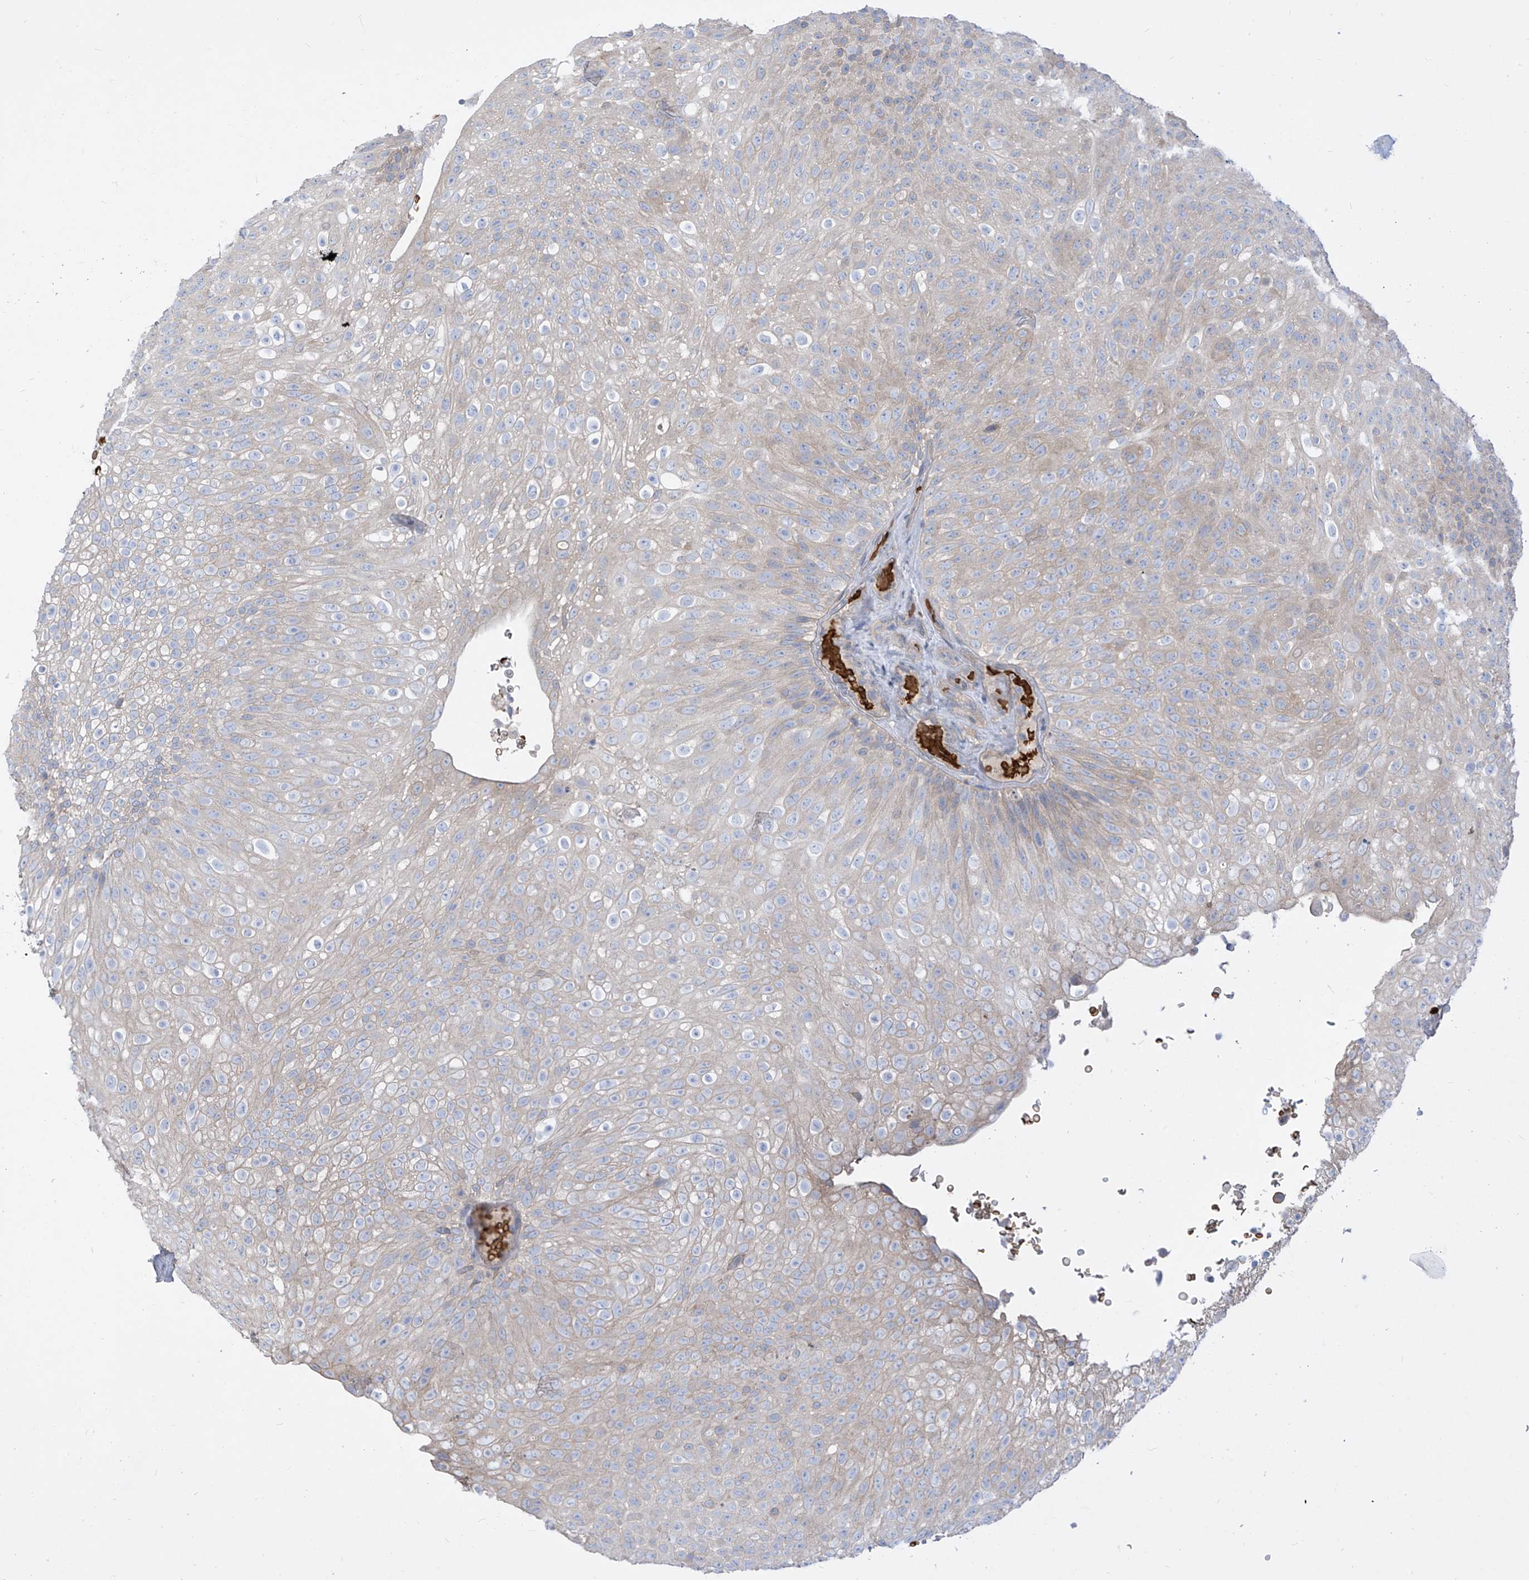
{"staining": {"intensity": "moderate", "quantity": "<25%", "location": "cytoplasmic/membranous"}, "tissue": "urothelial cancer", "cell_type": "Tumor cells", "image_type": "cancer", "snomed": [{"axis": "morphology", "description": "Urothelial carcinoma, Low grade"}, {"axis": "topography", "description": "Urinary bladder"}], "caption": "A brown stain labels moderate cytoplasmic/membranous positivity of a protein in human low-grade urothelial carcinoma tumor cells.", "gene": "DGKQ", "patient": {"sex": "male", "age": 78}}